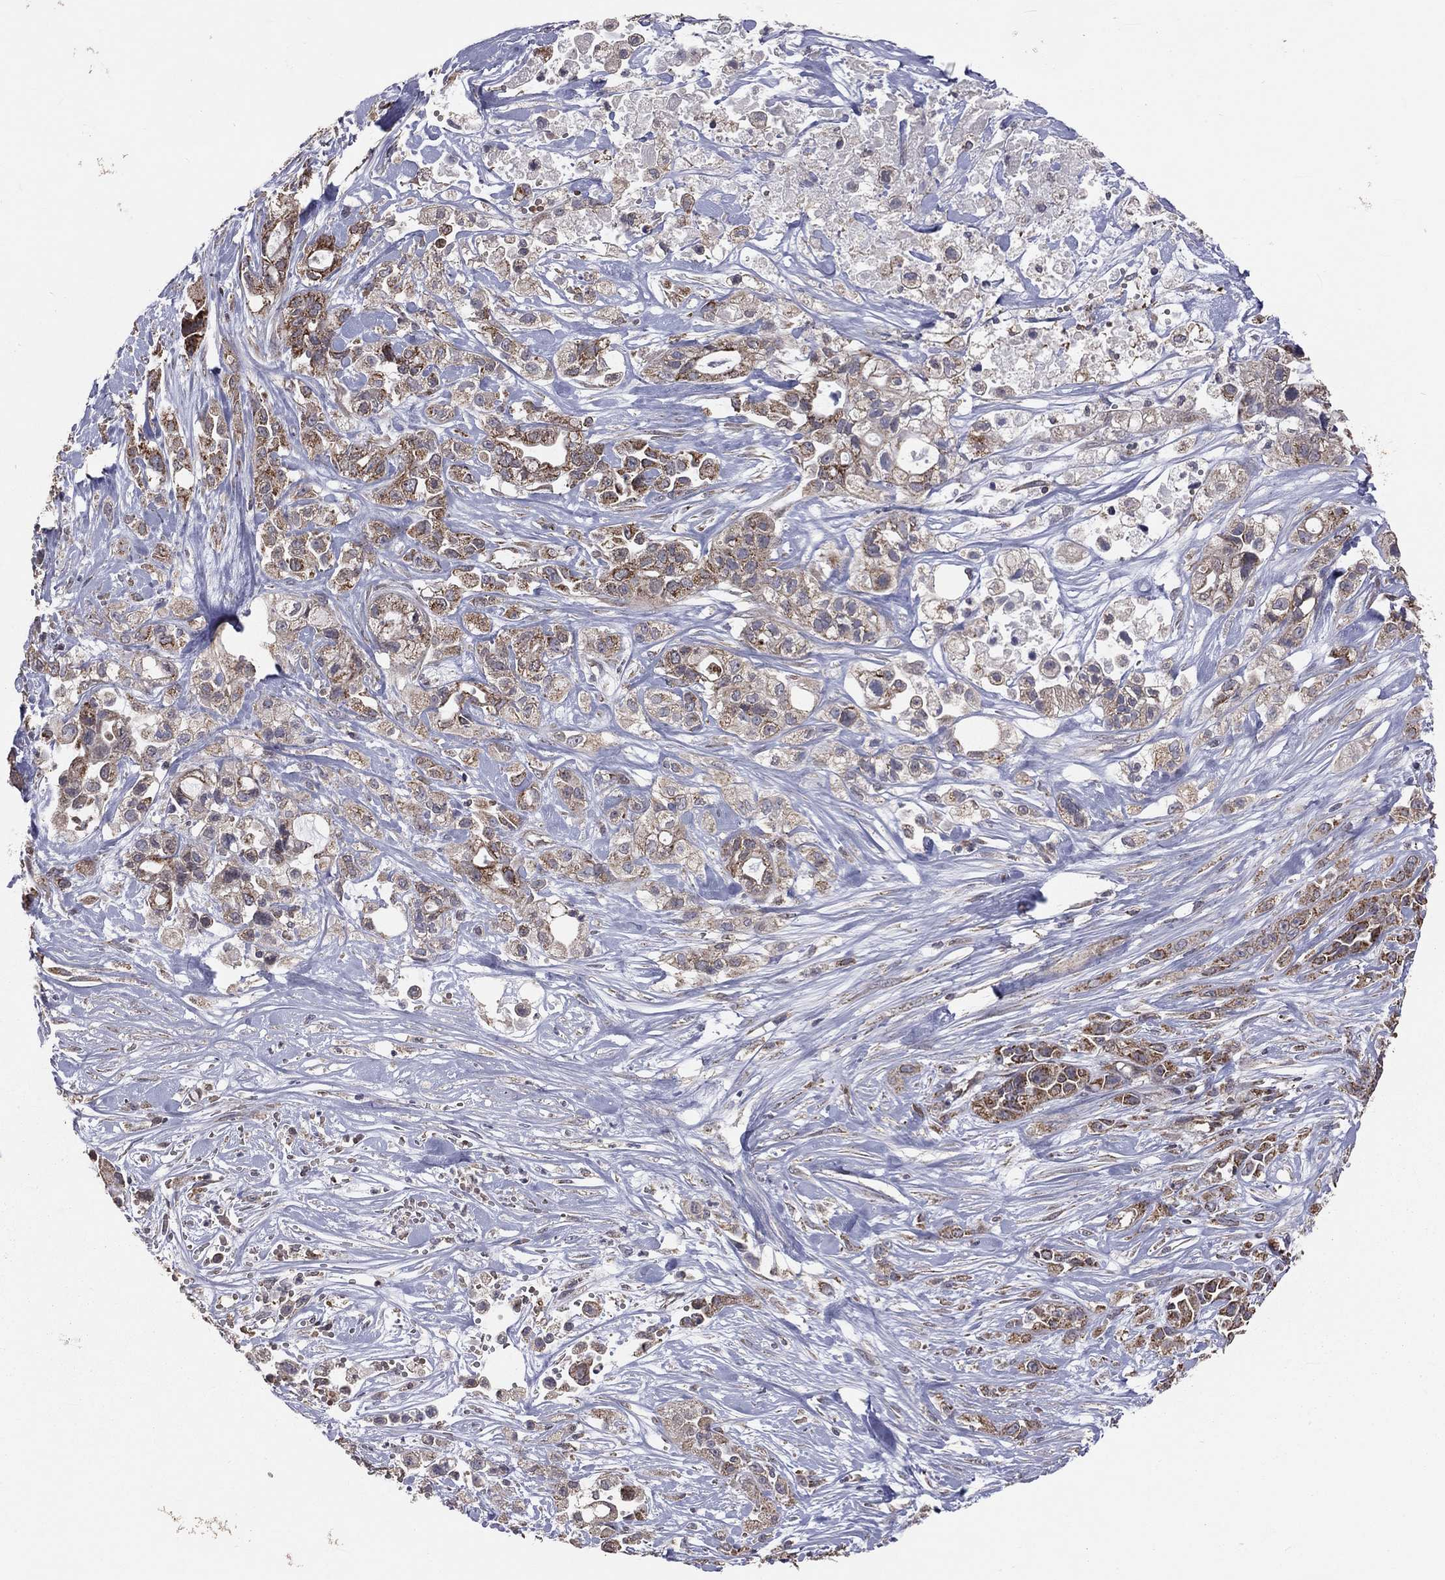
{"staining": {"intensity": "moderate", "quantity": "25%-75%", "location": "cytoplasmic/membranous"}, "tissue": "pancreatic cancer", "cell_type": "Tumor cells", "image_type": "cancer", "snomed": [{"axis": "morphology", "description": "Adenocarcinoma, NOS"}, {"axis": "topography", "description": "Pancreas"}], "caption": "Immunohistochemical staining of human adenocarcinoma (pancreatic) demonstrates medium levels of moderate cytoplasmic/membranous protein expression in approximately 25%-75% of tumor cells. (DAB IHC with brightfield microscopy, high magnification).", "gene": "MRPL46", "patient": {"sex": "male", "age": 44}}